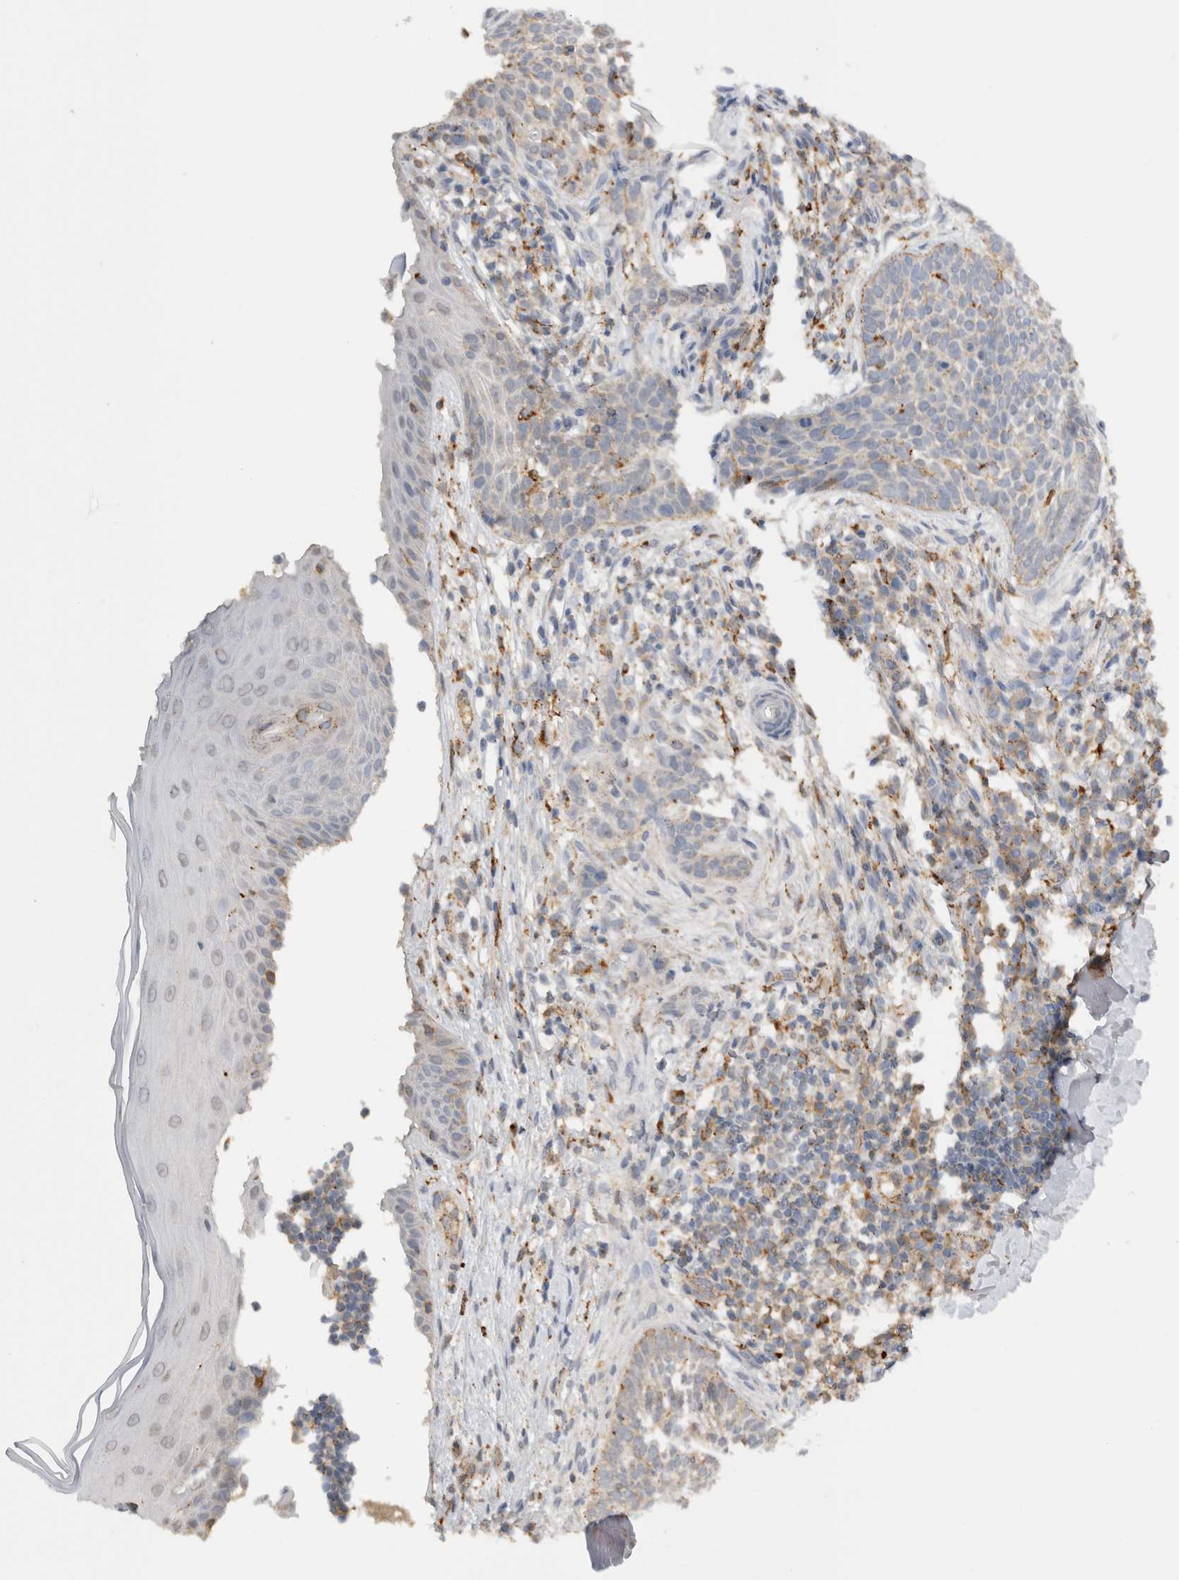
{"staining": {"intensity": "weak", "quantity": "<25%", "location": "cytoplasmic/membranous"}, "tissue": "skin cancer", "cell_type": "Tumor cells", "image_type": "cancer", "snomed": [{"axis": "morphology", "description": "Normal tissue, NOS"}, {"axis": "morphology", "description": "Basal cell carcinoma"}, {"axis": "topography", "description": "Skin"}], "caption": "This is an immunohistochemistry photomicrograph of skin basal cell carcinoma. There is no staining in tumor cells.", "gene": "GNS", "patient": {"sex": "male", "age": 67}}